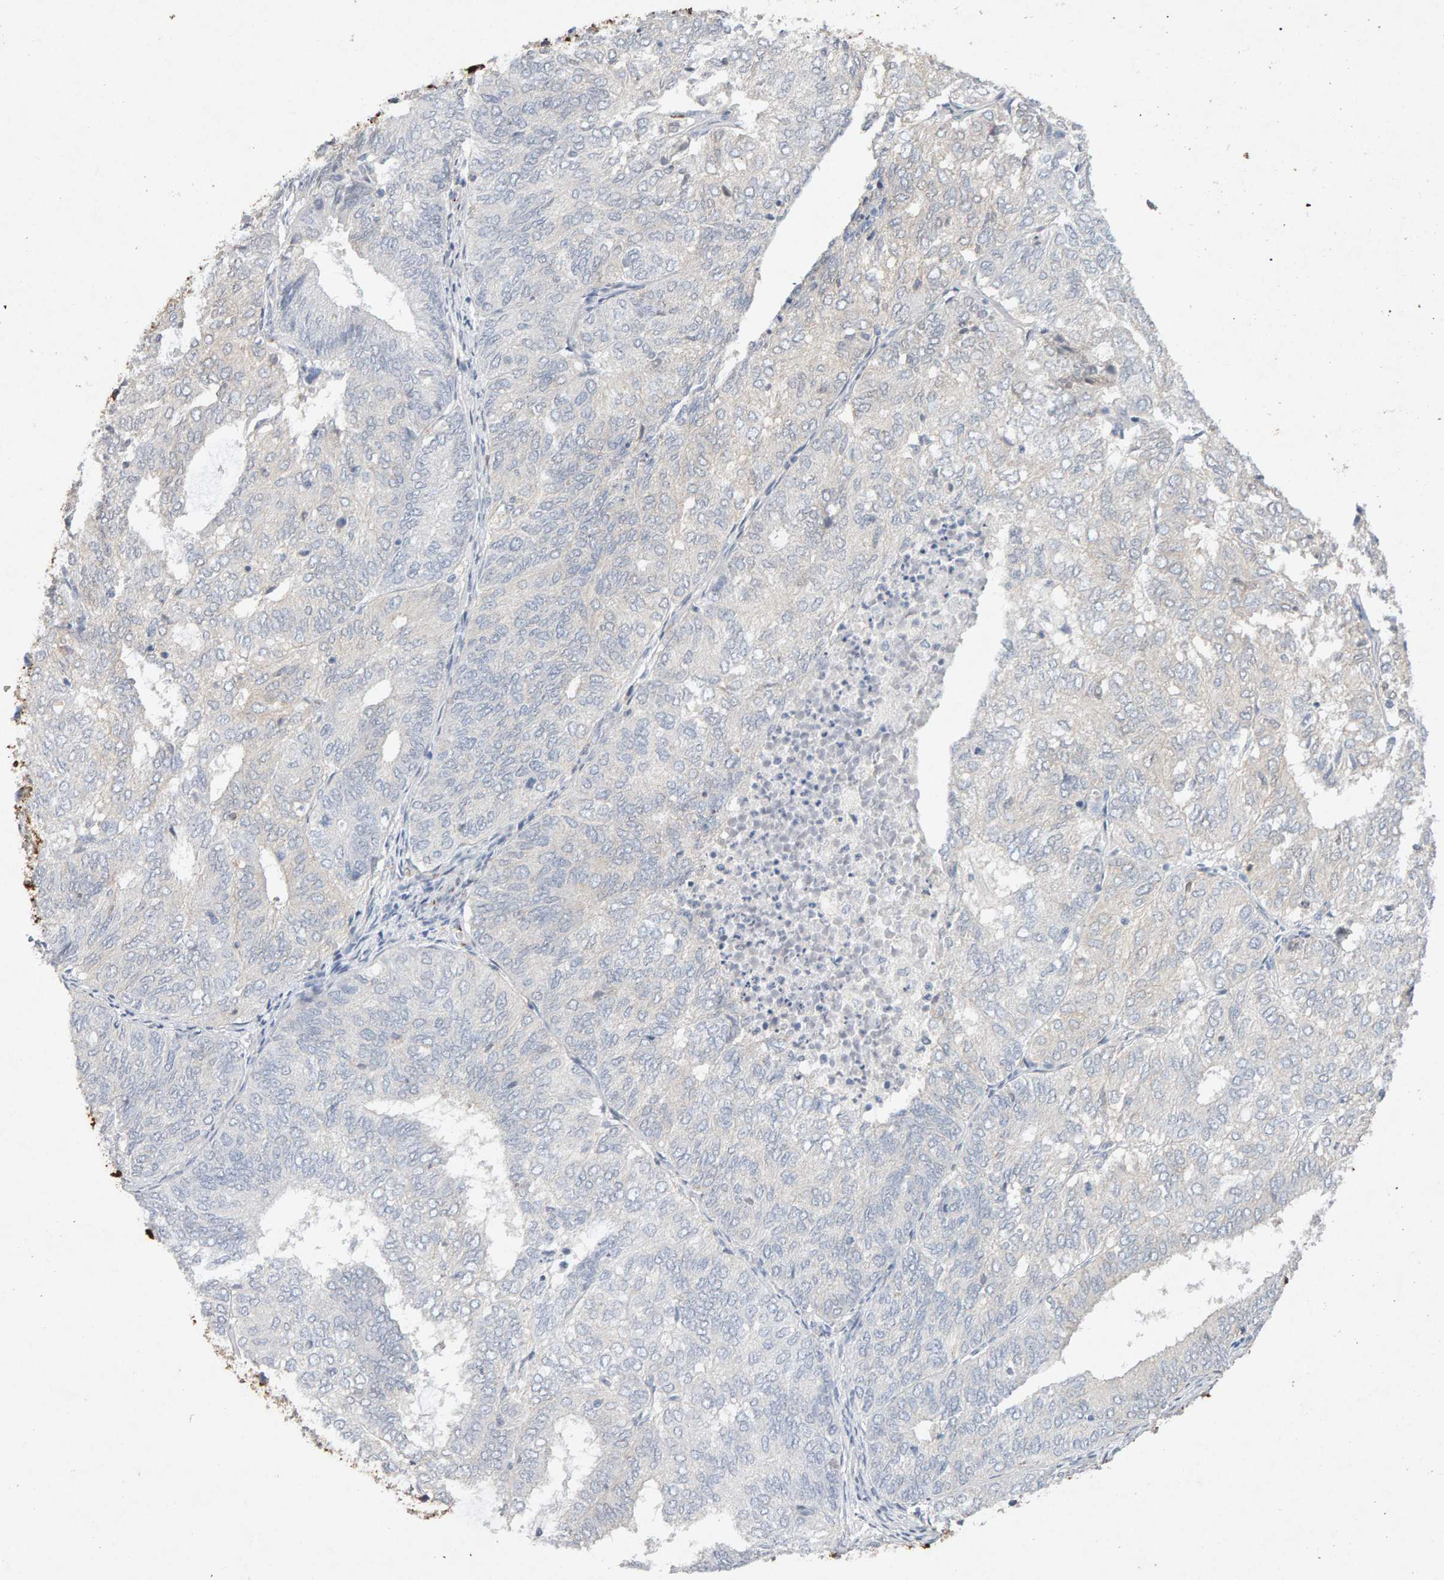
{"staining": {"intensity": "negative", "quantity": "none", "location": "none"}, "tissue": "endometrial cancer", "cell_type": "Tumor cells", "image_type": "cancer", "snomed": [{"axis": "morphology", "description": "Adenocarcinoma, NOS"}, {"axis": "topography", "description": "Uterus"}], "caption": "Endometrial cancer was stained to show a protein in brown. There is no significant staining in tumor cells.", "gene": "PTPRM", "patient": {"sex": "female", "age": 60}}